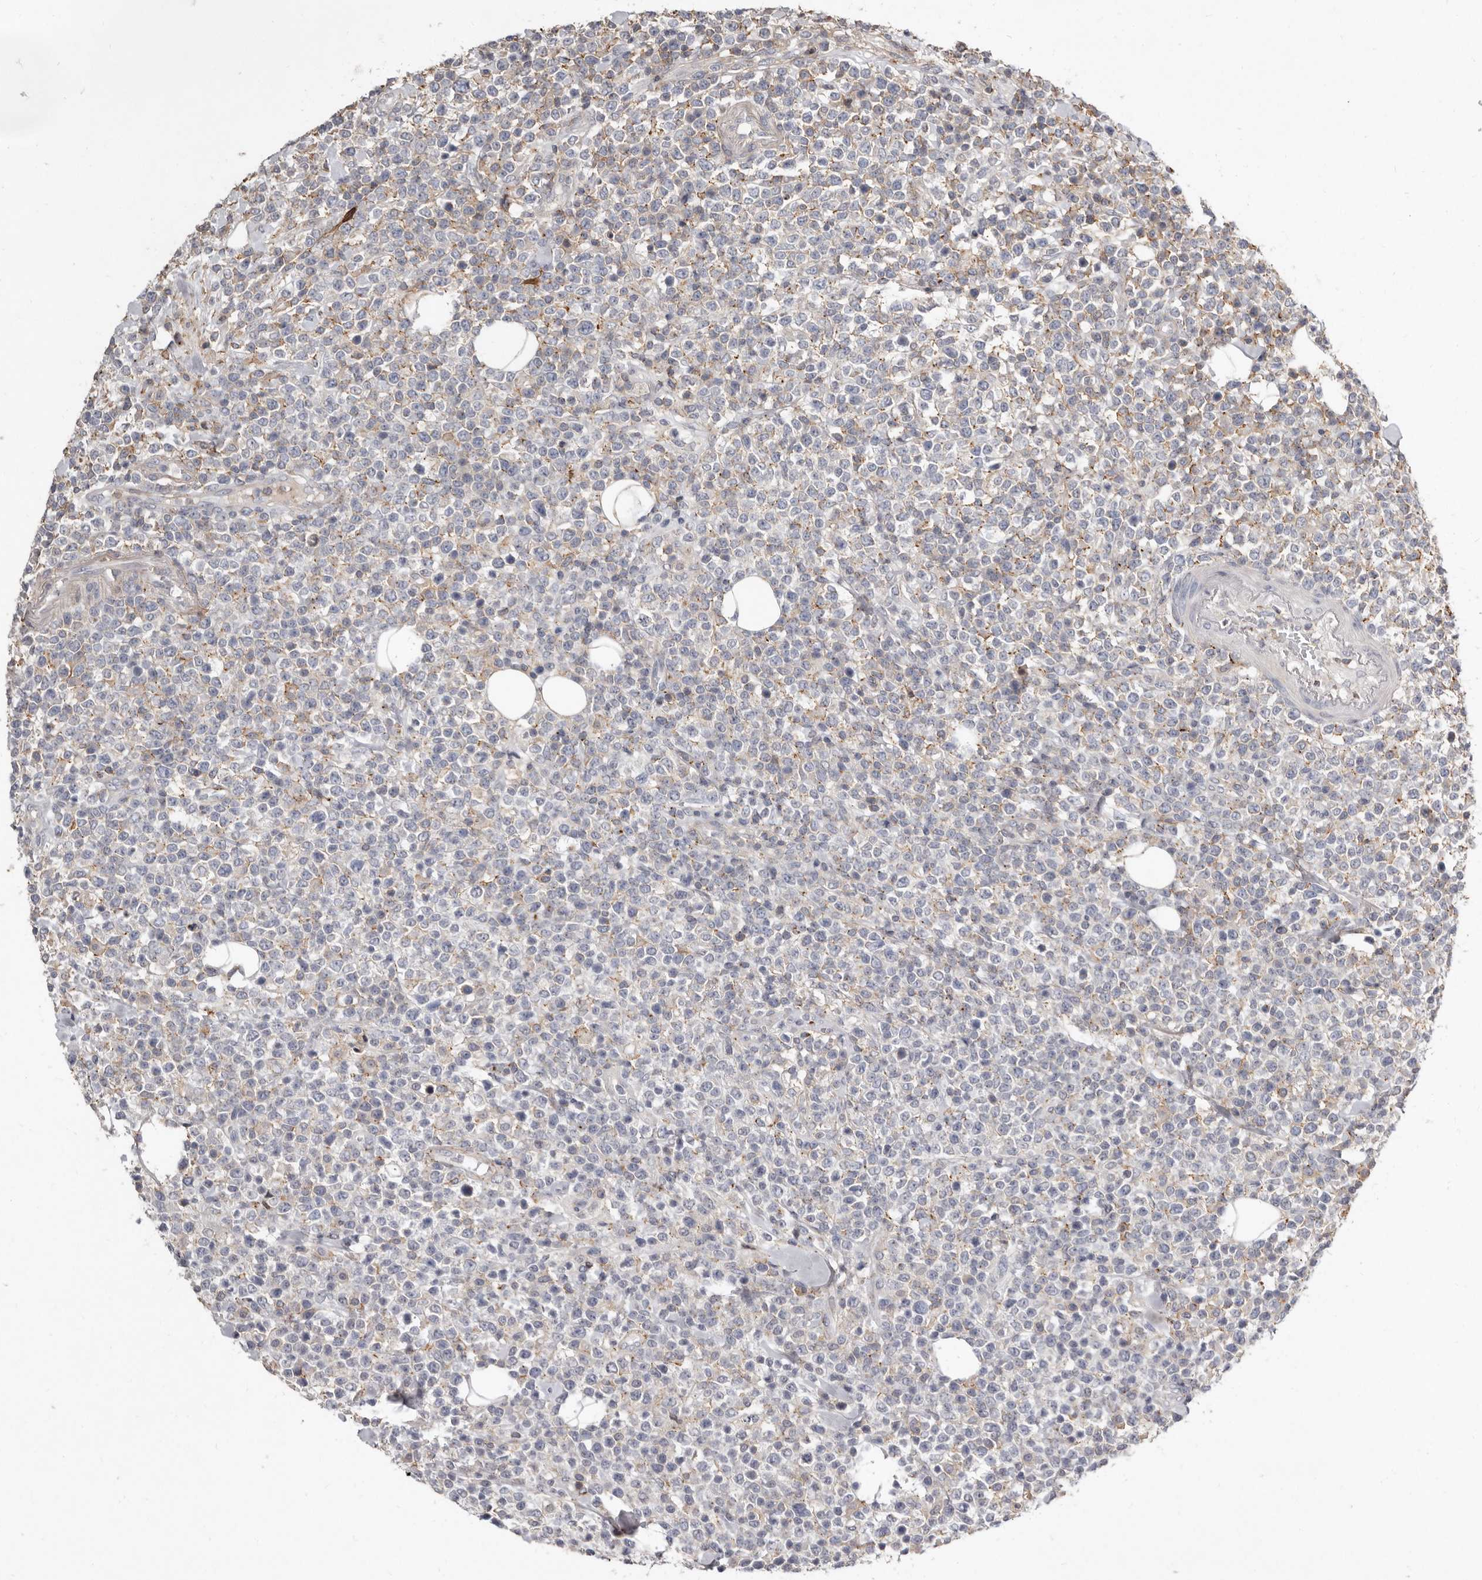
{"staining": {"intensity": "weak", "quantity": "<25%", "location": "cytoplasmic/membranous"}, "tissue": "lymphoma", "cell_type": "Tumor cells", "image_type": "cancer", "snomed": [{"axis": "morphology", "description": "Malignant lymphoma, non-Hodgkin's type, High grade"}, {"axis": "topography", "description": "Colon"}], "caption": "DAB immunohistochemical staining of human lymphoma reveals no significant staining in tumor cells.", "gene": "KIF26B", "patient": {"sex": "female", "age": 53}}